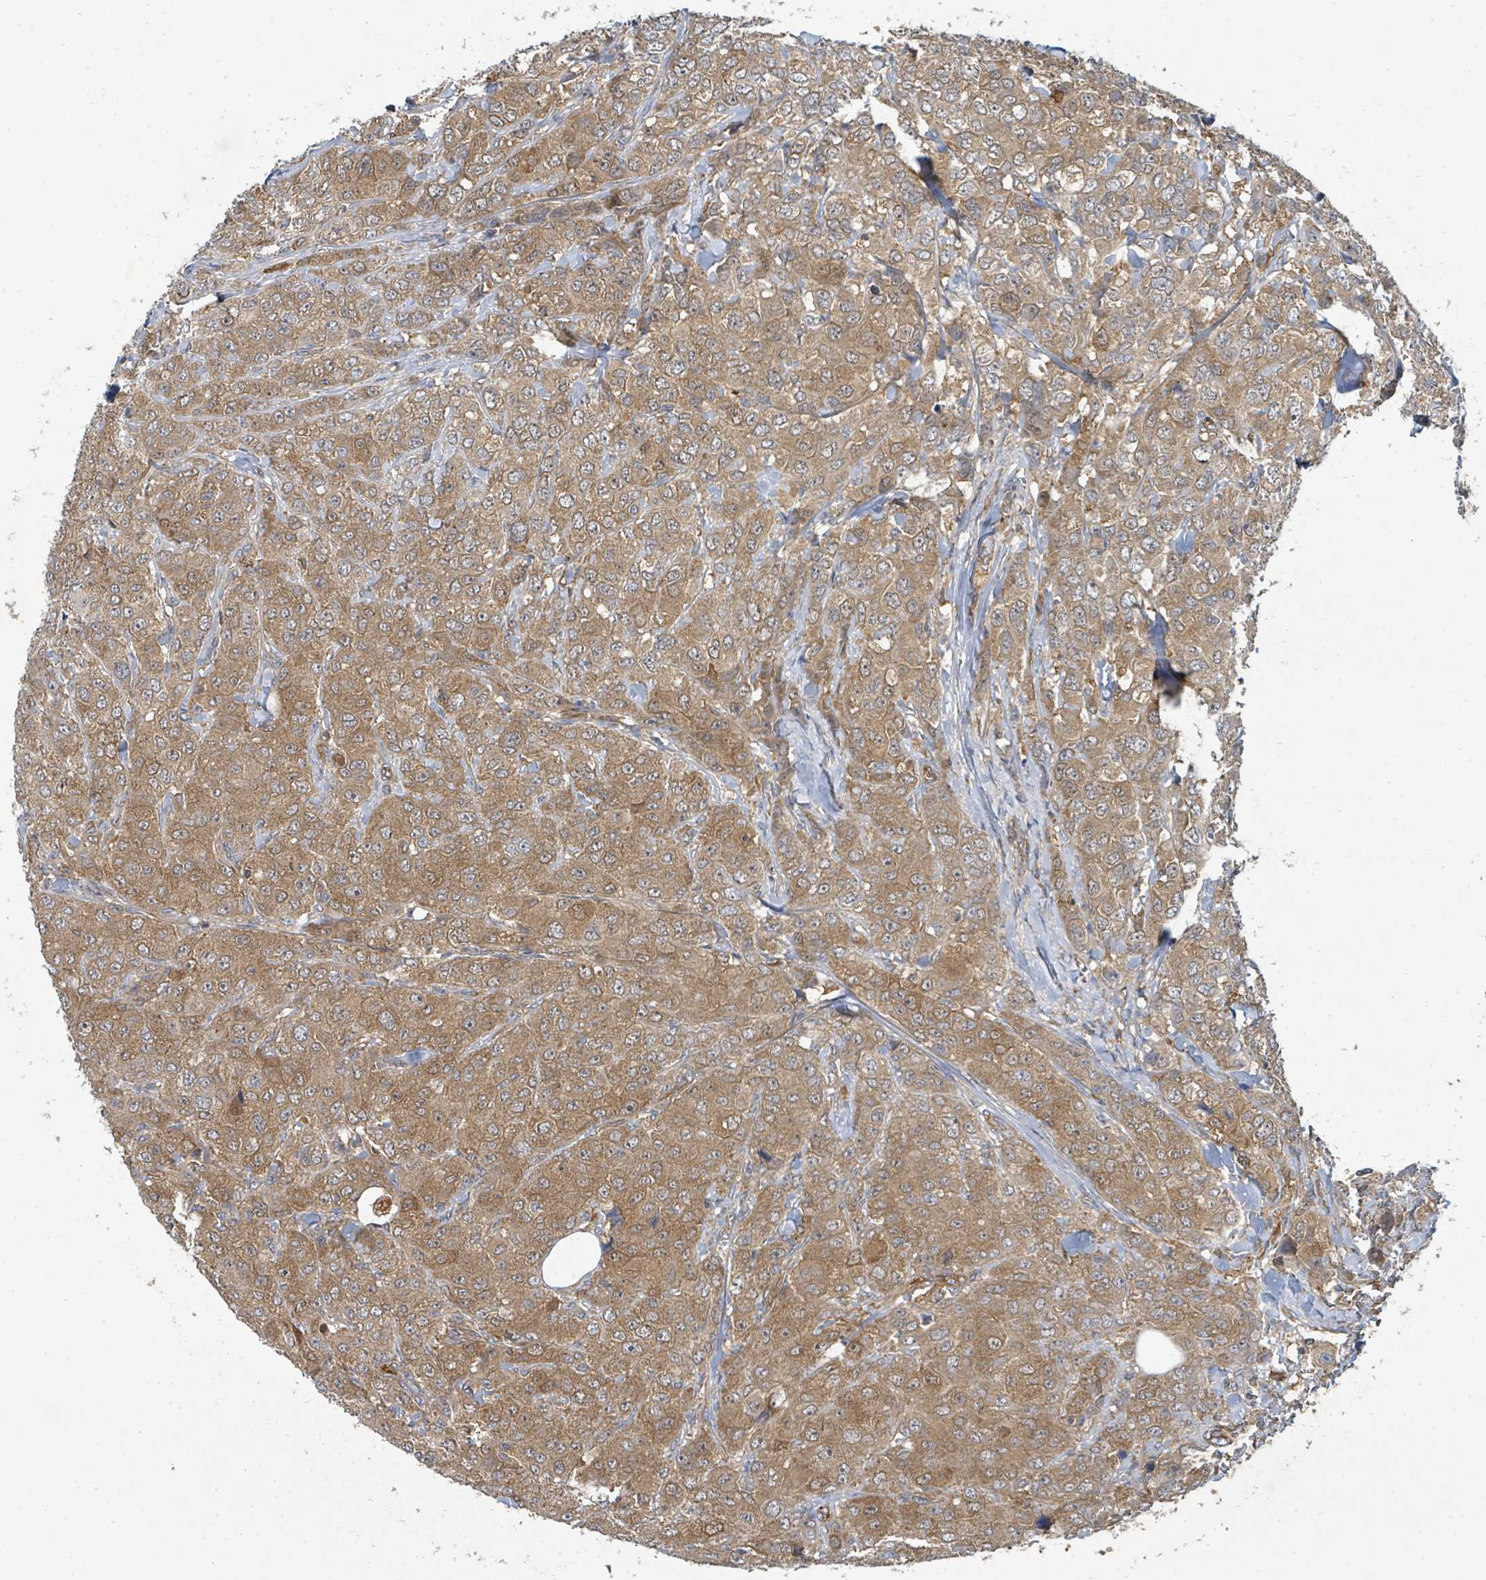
{"staining": {"intensity": "moderate", "quantity": ">75%", "location": "cytoplasmic/membranous"}, "tissue": "breast cancer", "cell_type": "Tumor cells", "image_type": "cancer", "snomed": [{"axis": "morphology", "description": "Duct carcinoma"}, {"axis": "topography", "description": "Breast"}], "caption": "Brown immunohistochemical staining in human breast invasive ductal carcinoma shows moderate cytoplasmic/membranous expression in approximately >75% of tumor cells.", "gene": "BOLA2B", "patient": {"sex": "female", "age": 43}}